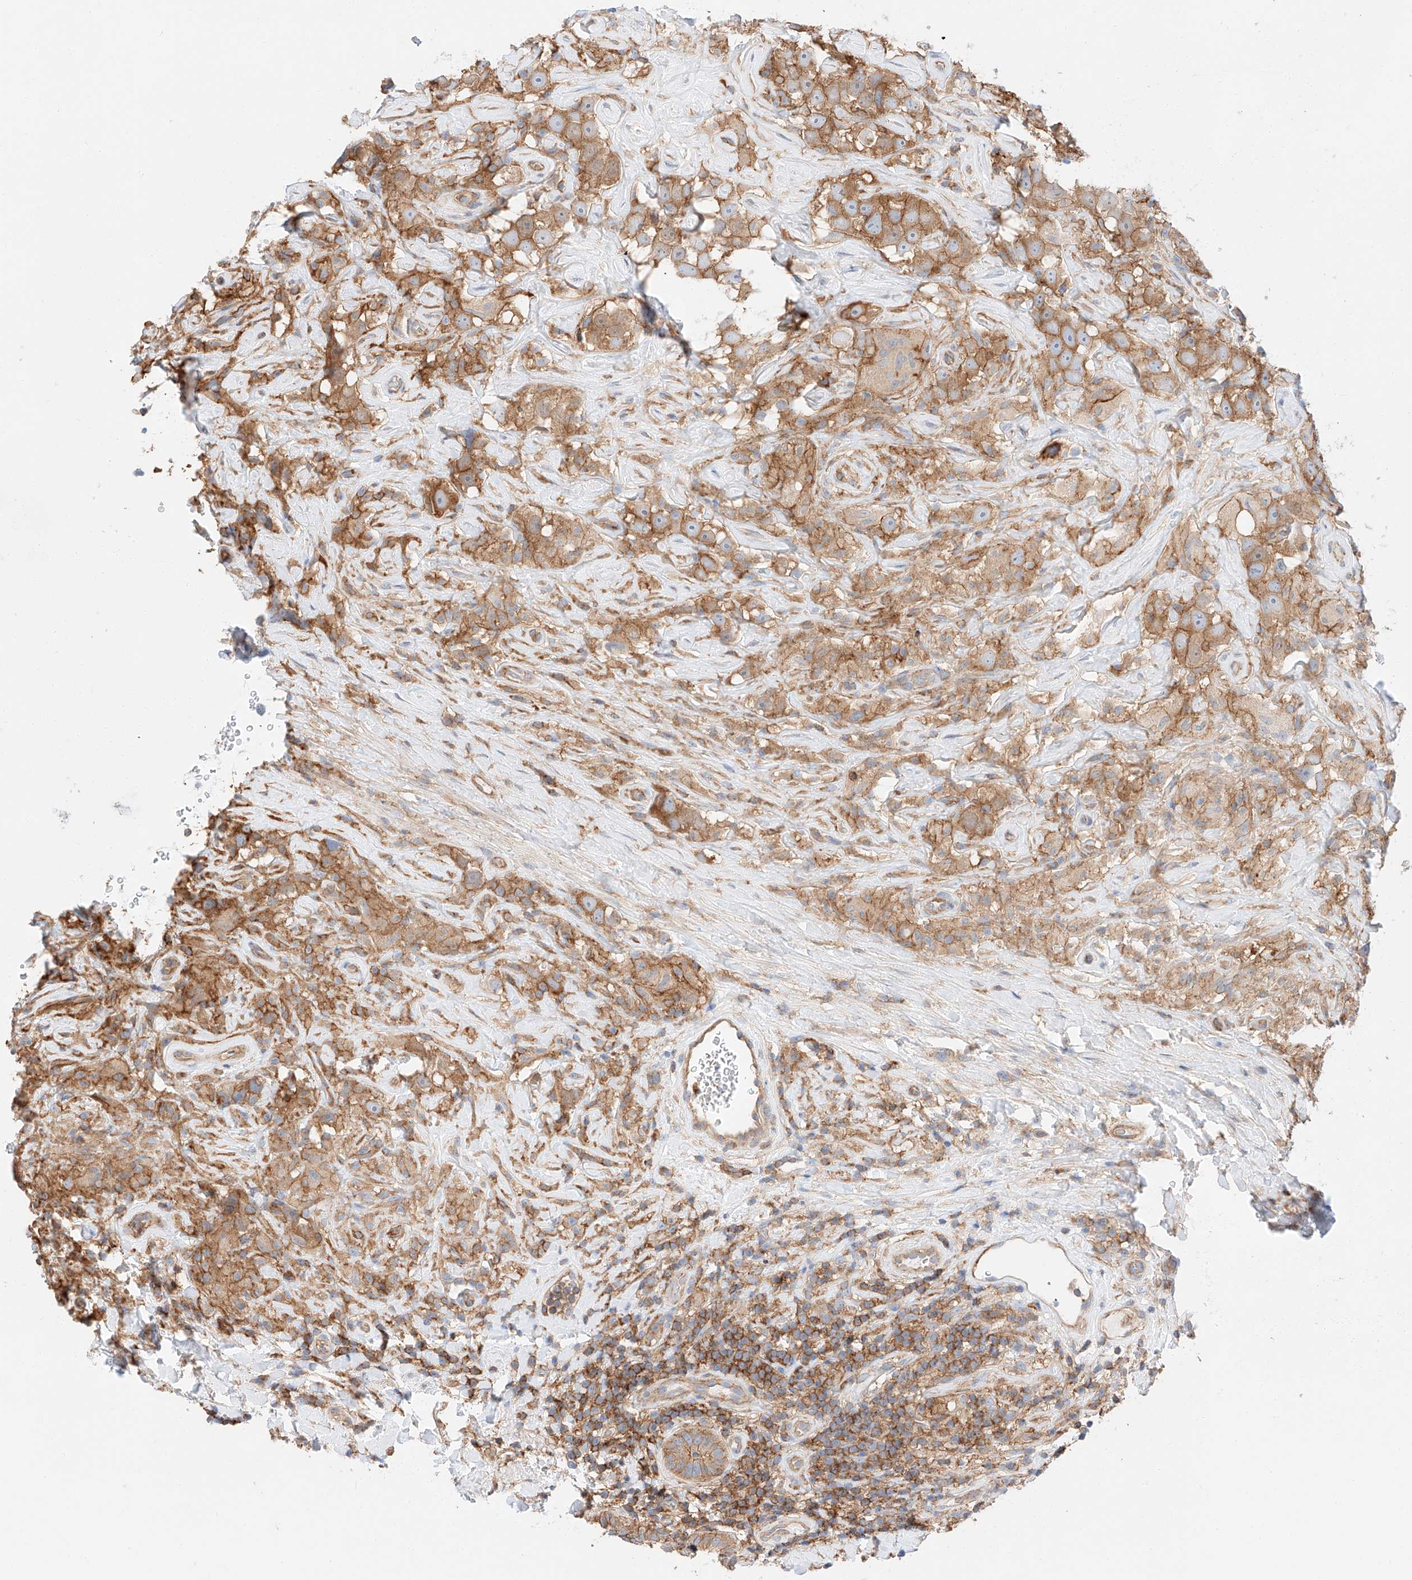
{"staining": {"intensity": "moderate", "quantity": ">75%", "location": "cytoplasmic/membranous"}, "tissue": "testis cancer", "cell_type": "Tumor cells", "image_type": "cancer", "snomed": [{"axis": "morphology", "description": "Seminoma, NOS"}, {"axis": "topography", "description": "Testis"}], "caption": "About >75% of tumor cells in testis cancer (seminoma) reveal moderate cytoplasmic/membranous protein expression as visualized by brown immunohistochemical staining.", "gene": "HAUS4", "patient": {"sex": "male", "age": 49}}